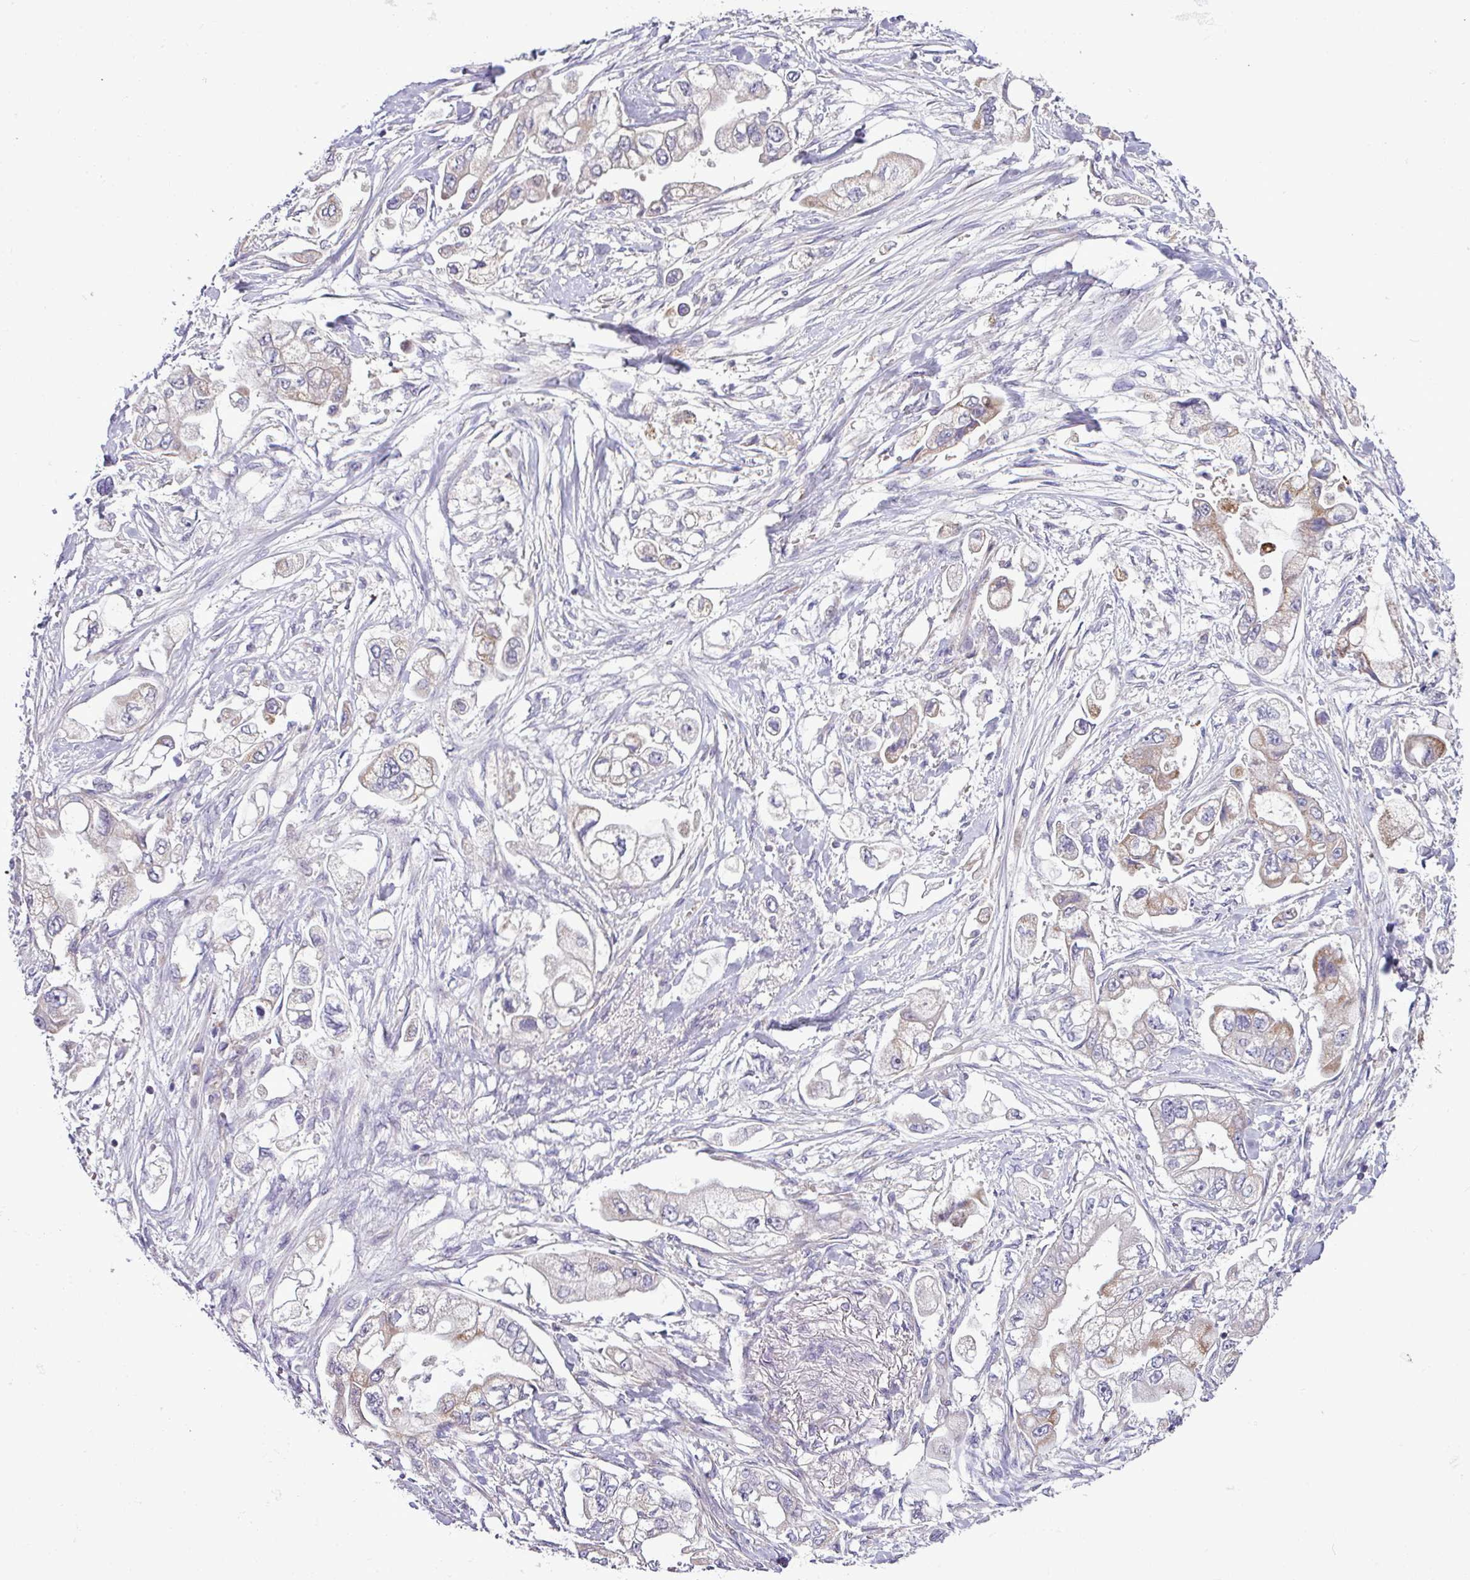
{"staining": {"intensity": "moderate", "quantity": "<25%", "location": "cytoplasmic/membranous"}, "tissue": "stomach cancer", "cell_type": "Tumor cells", "image_type": "cancer", "snomed": [{"axis": "morphology", "description": "Adenocarcinoma, NOS"}, {"axis": "topography", "description": "Stomach"}], "caption": "High-power microscopy captured an IHC micrograph of stomach adenocarcinoma, revealing moderate cytoplasmic/membranous positivity in about <25% of tumor cells.", "gene": "AGAP5", "patient": {"sex": "male", "age": 62}}